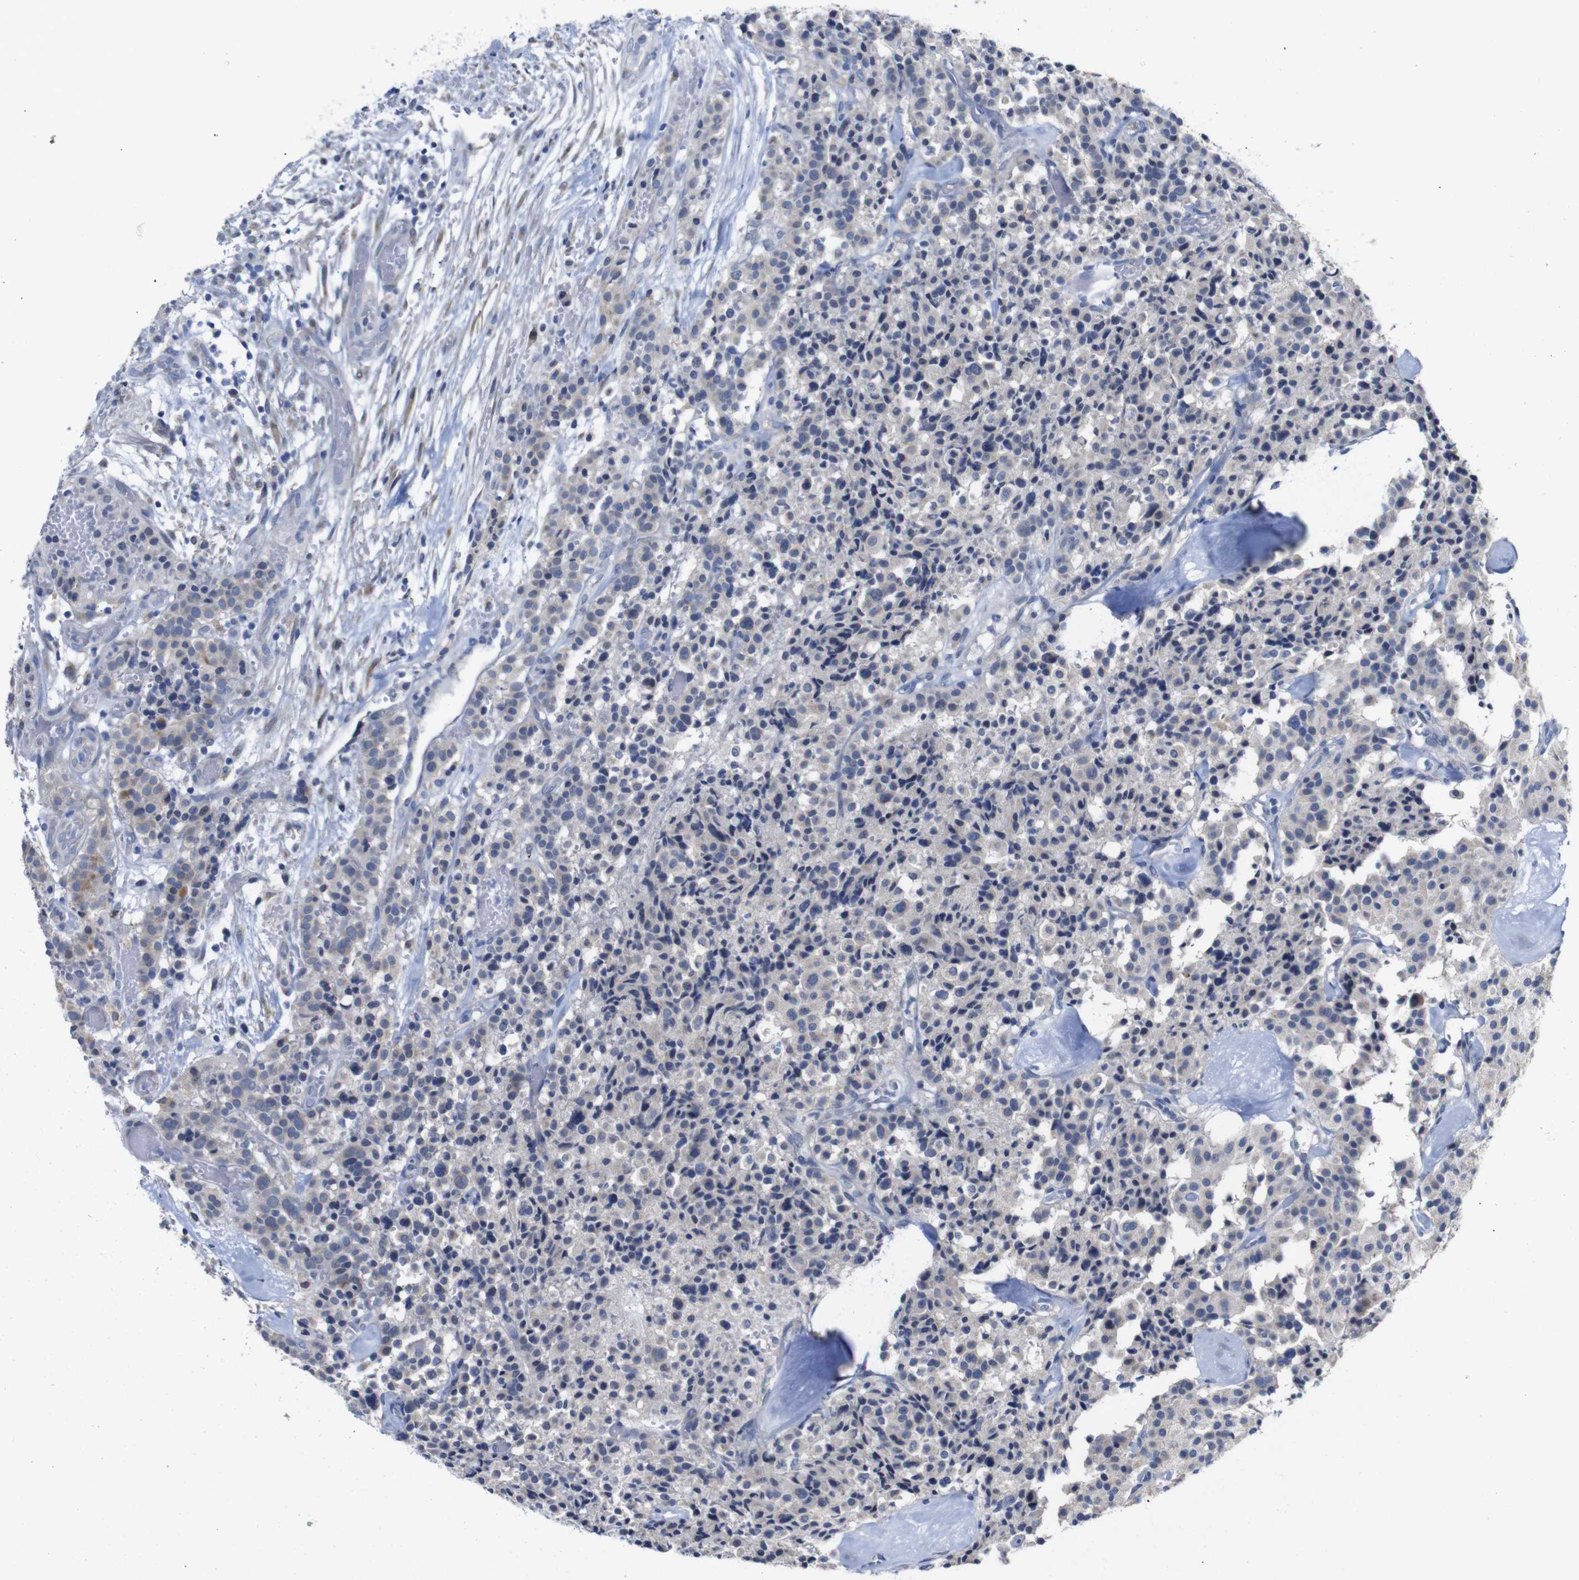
{"staining": {"intensity": "negative", "quantity": "none", "location": "none"}, "tissue": "carcinoid", "cell_type": "Tumor cells", "image_type": "cancer", "snomed": [{"axis": "morphology", "description": "Carcinoid, malignant, NOS"}, {"axis": "topography", "description": "Lung"}], "caption": "This is an immunohistochemistry image of carcinoid. There is no positivity in tumor cells.", "gene": "TCEAL9", "patient": {"sex": "male", "age": 30}}